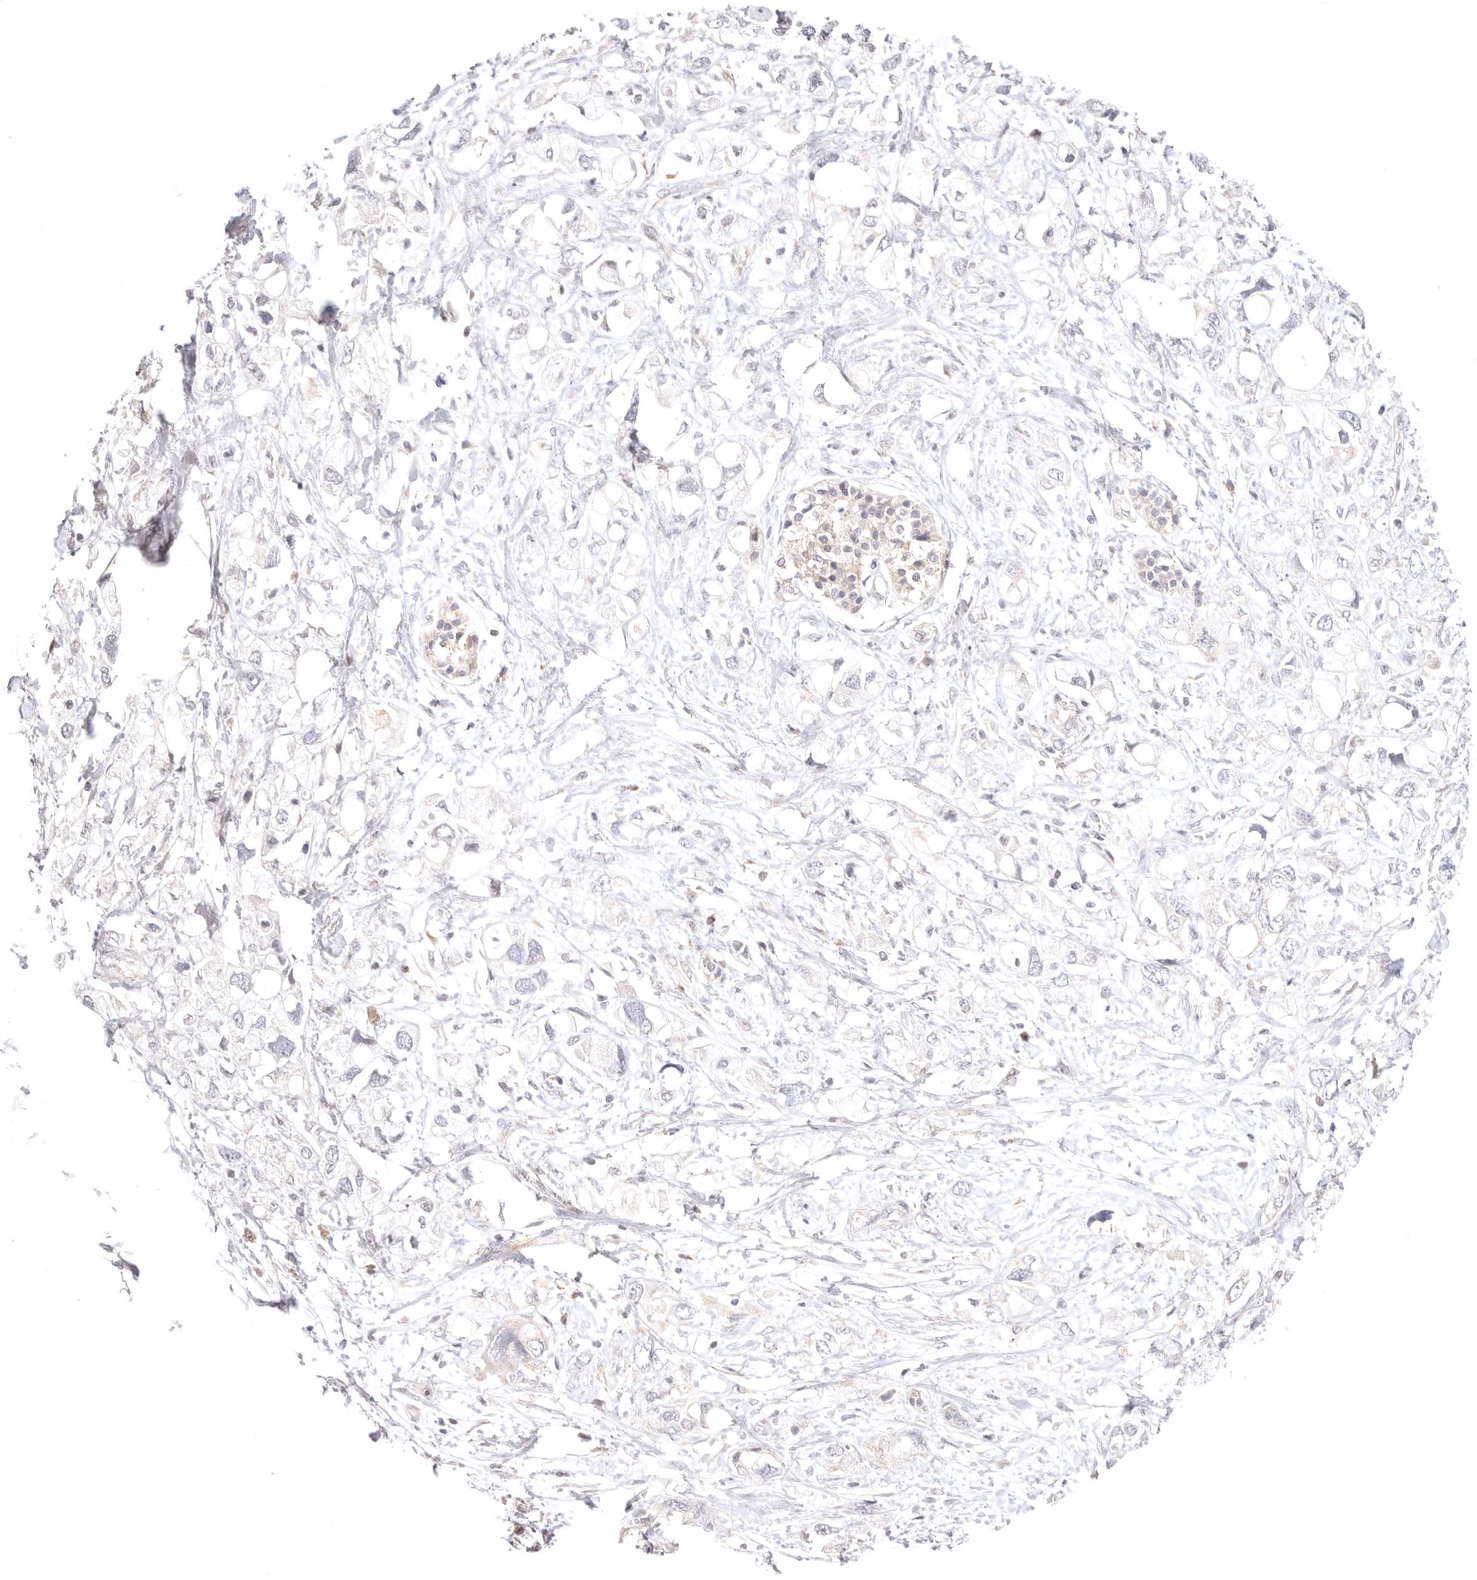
{"staining": {"intensity": "negative", "quantity": "none", "location": "none"}, "tissue": "pancreatic cancer", "cell_type": "Tumor cells", "image_type": "cancer", "snomed": [{"axis": "morphology", "description": "Adenocarcinoma, NOS"}, {"axis": "topography", "description": "Pancreas"}], "caption": "The photomicrograph reveals no staining of tumor cells in adenocarcinoma (pancreatic). (DAB immunohistochemistry (IHC) with hematoxylin counter stain).", "gene": "KCMF1", "patient": {"sex": "female", "age": 56}}